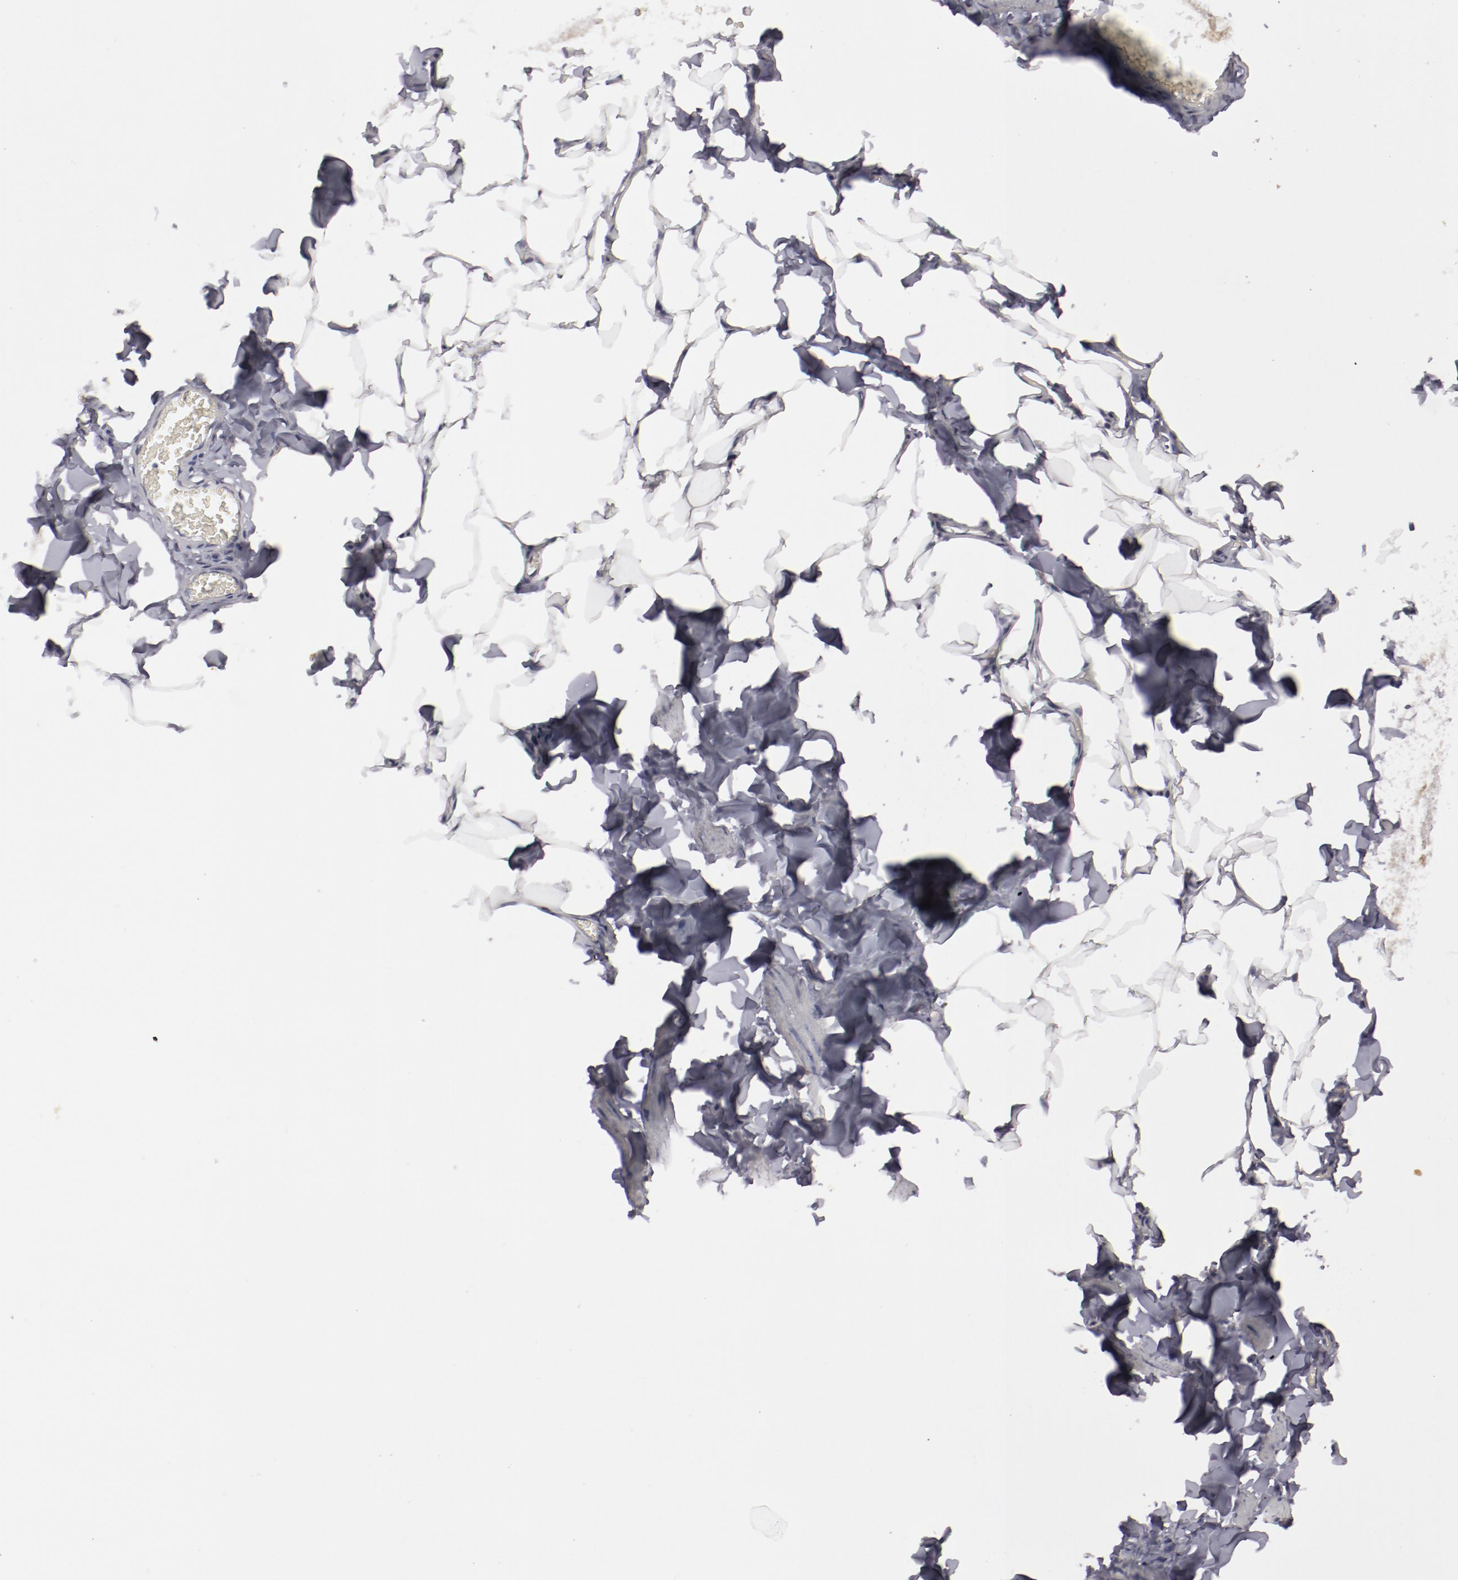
{"staining": {"intensity": "negative", "quantity": "none", "location": "none"}, "tissue": "adipose tissue", "cell_type": "Adipocytes", "image_type": "normal", "snomed": [{"axis": "morphology", "description": "Normal tissue, NOS"}, {"axis": "topography", "description": "Vascular tissue"}], "caption": "High power microscopy histopathology image of an immunohistochemistry micrograph of unremarkable adipose tissue, revealing no significant staining in adipocytes.", "gene": "LEF1", "patient": {"sex": "male", "age": 41}}